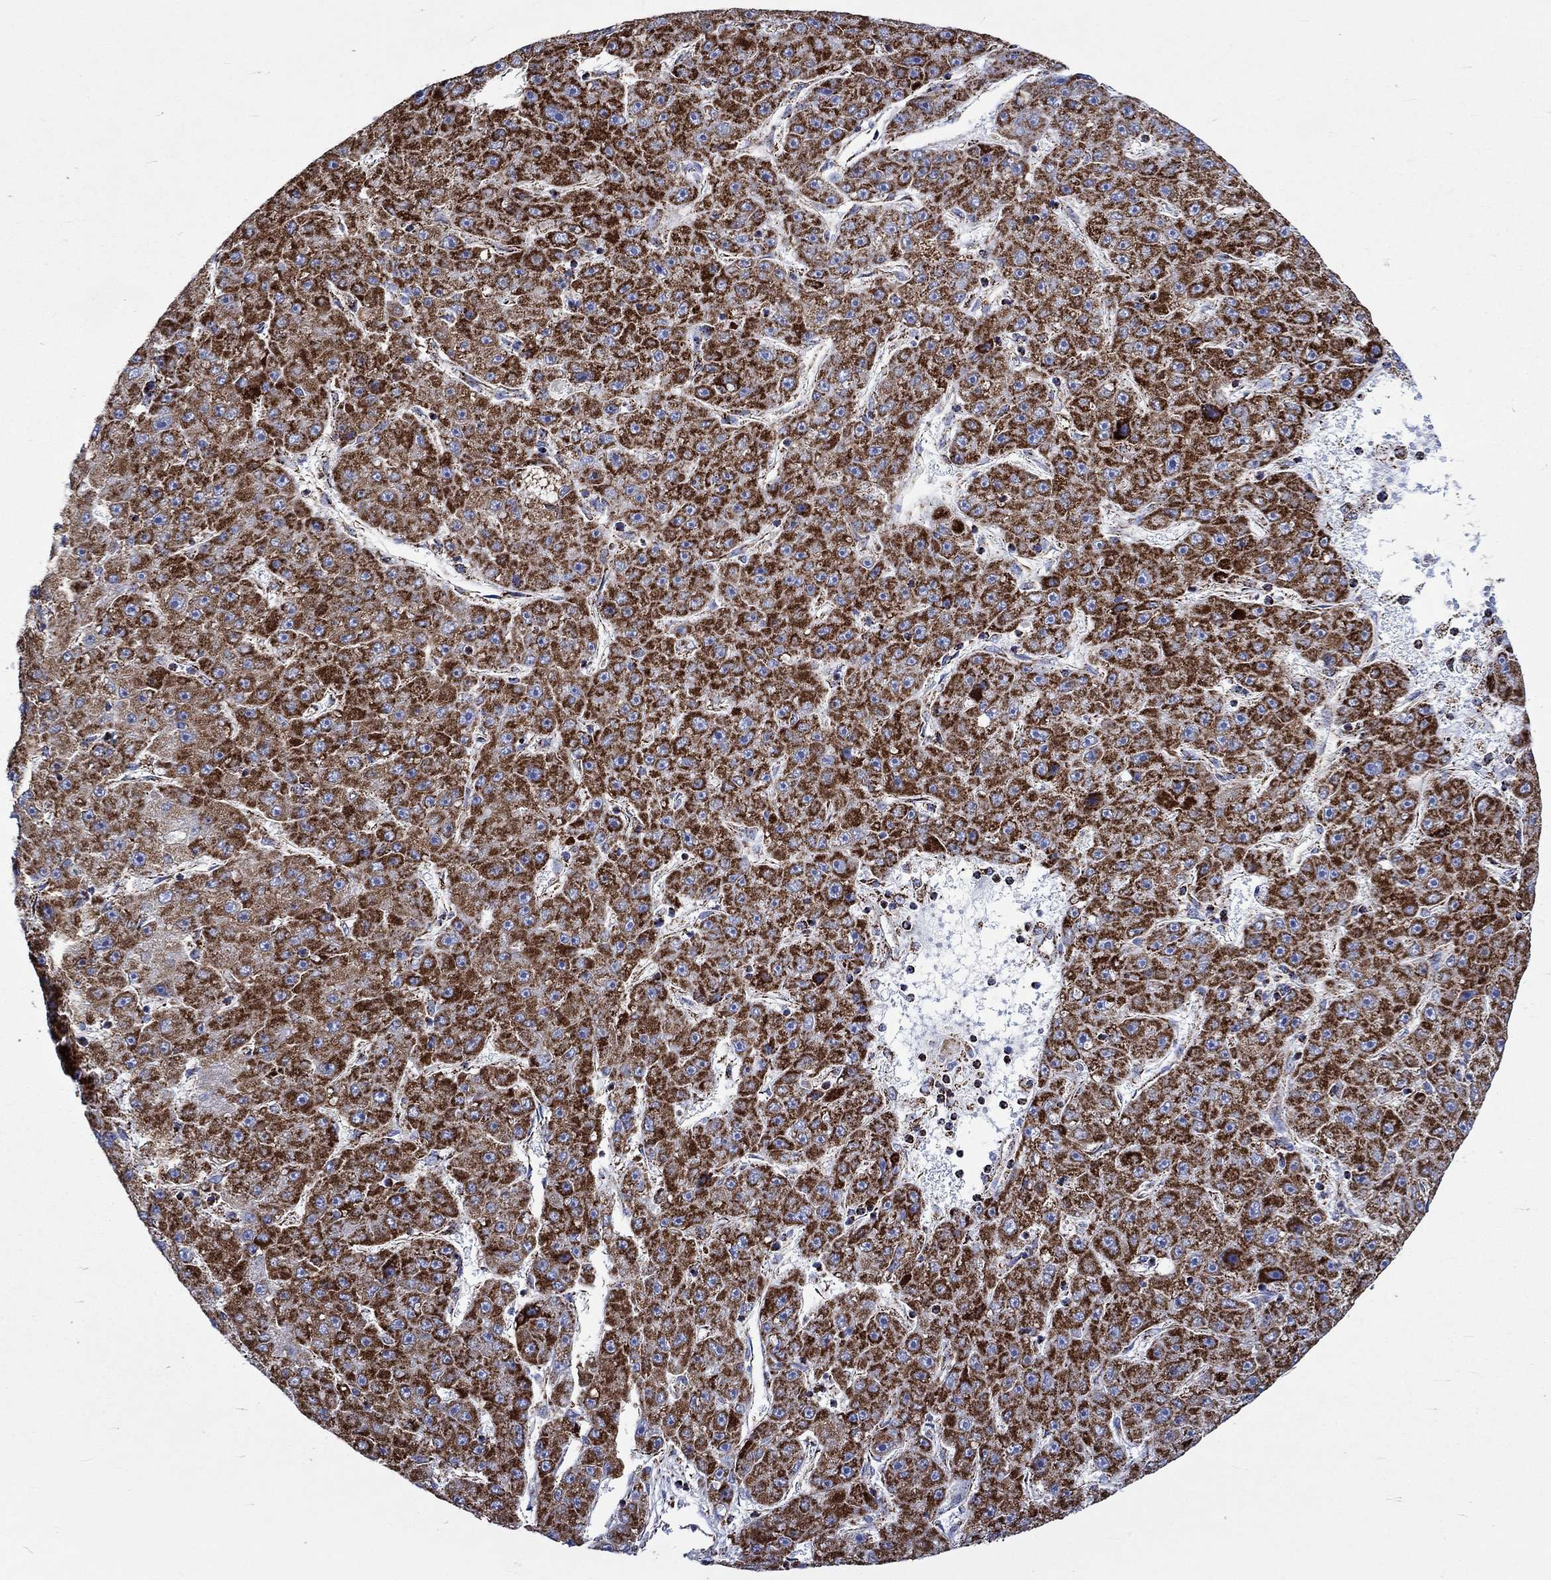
{"staining": {"intensity": "strong", "quantity": ">75%", "location": "cytoplasmic/membranous"}, "tissue": "liver cancer", "cell_type": "Tumor cells", "image_type": "cancer", "snomed": [{"axis": "morphology", "description": "Carcinoma, Hepatocellular, NOS"}, {"axis": "topography", "description": "Liver"}], "caption": "There is high levels of strong cytoplasmic/membranous expression in tumor cells of liver cancer, as demonstrated by immunohistochemical staining (brown color).", "gene": "RCE1", "patient": {"sex": "male", "age": 67}}